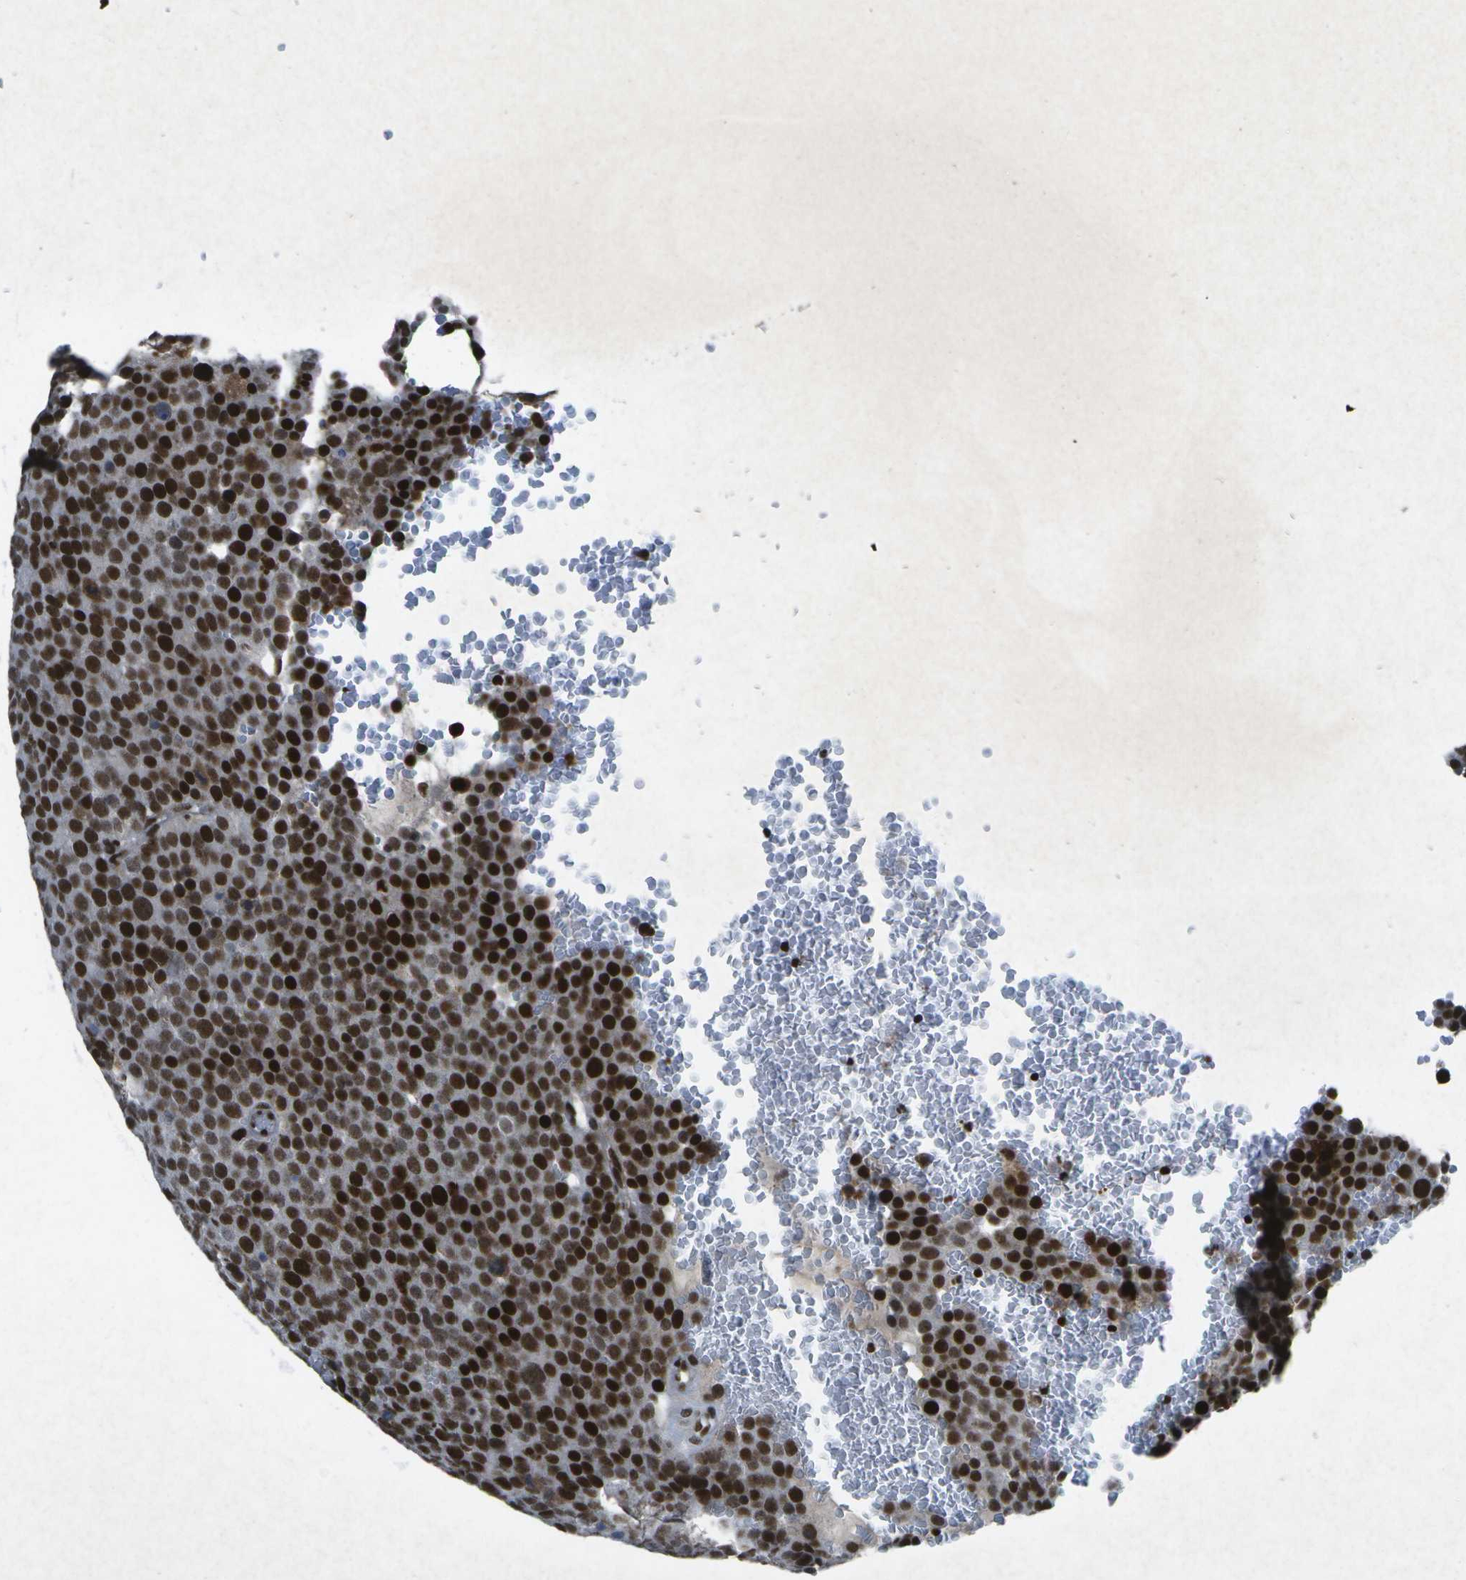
{"staining": {"intensity": "strong", "quantity": ">75%", "location": "nuclear"}, "tissue": "testis cancer", "cell_type": "Tumor cells", "image_type": "cancer", "snomed": [{"axis": "morphology", "description": "Seminoma, NOS"}, {"axis": "topography", "description": "Testis"}], "caption": "Protein expression analysis of human testis seminoma reveals strong nuclear positivity in about >75% of tumor cells.", "gene": "MTA2", "patient": {"sex": "male", "age": 71}}